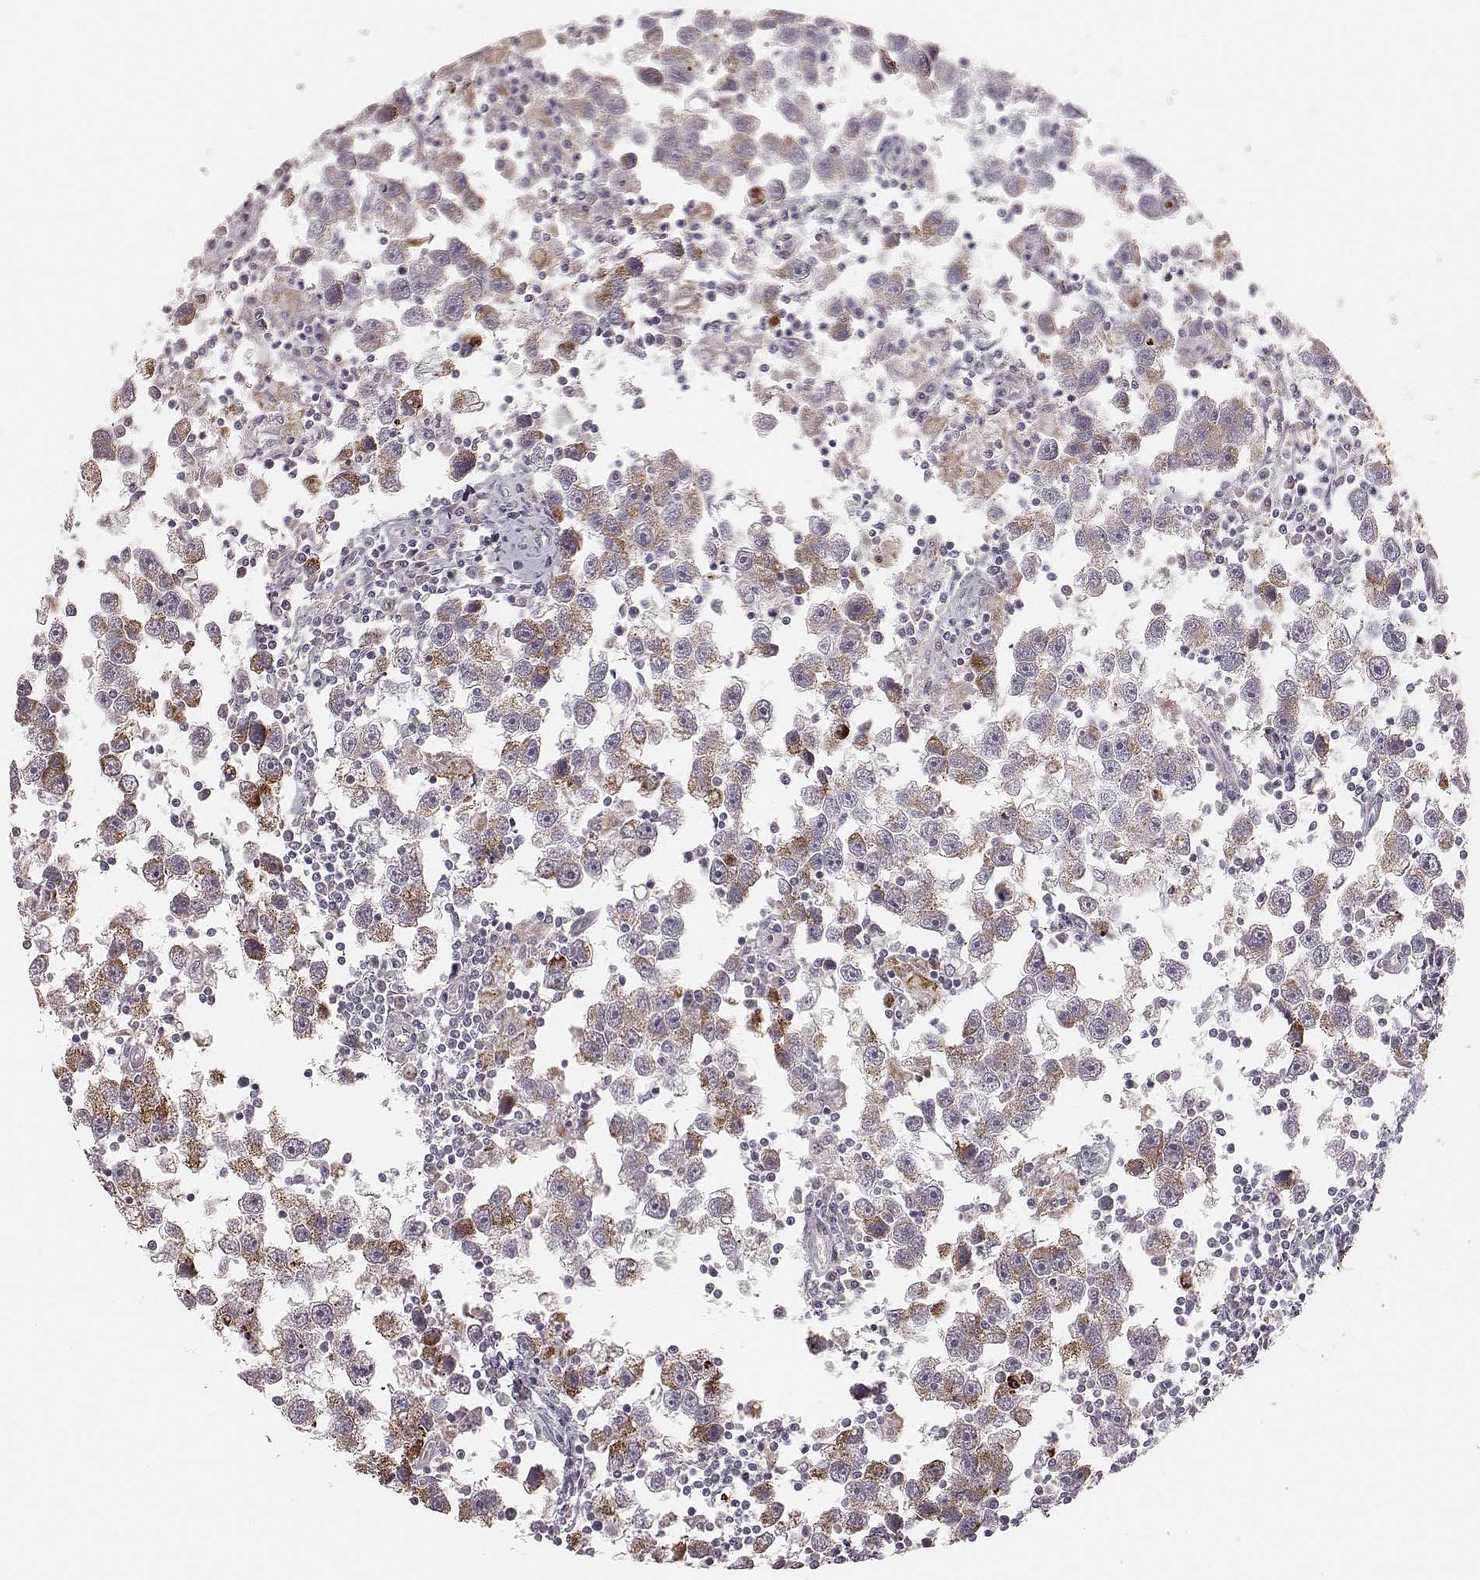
{"staining": {"intensity": "moderate", "quantity": ">75%", "location": "cytoplasmic/membranous"}, "tissue": "testis cancer", "cell_type": "Tumor cells", "image_type": "cancer", "snomed": [{"axis": "morphology", "description": "Seminoma, NOS"}, {"axis": "topography", "description": "Testis"}], "caption": "Immunohistochemical staining of testis seminoma reveals medium levels of moderate cytoplasmic/membranous positivity in about >75% of tumor cells.", "gene": "TUFM", "patient": {"sex": "male", "age": 30}}